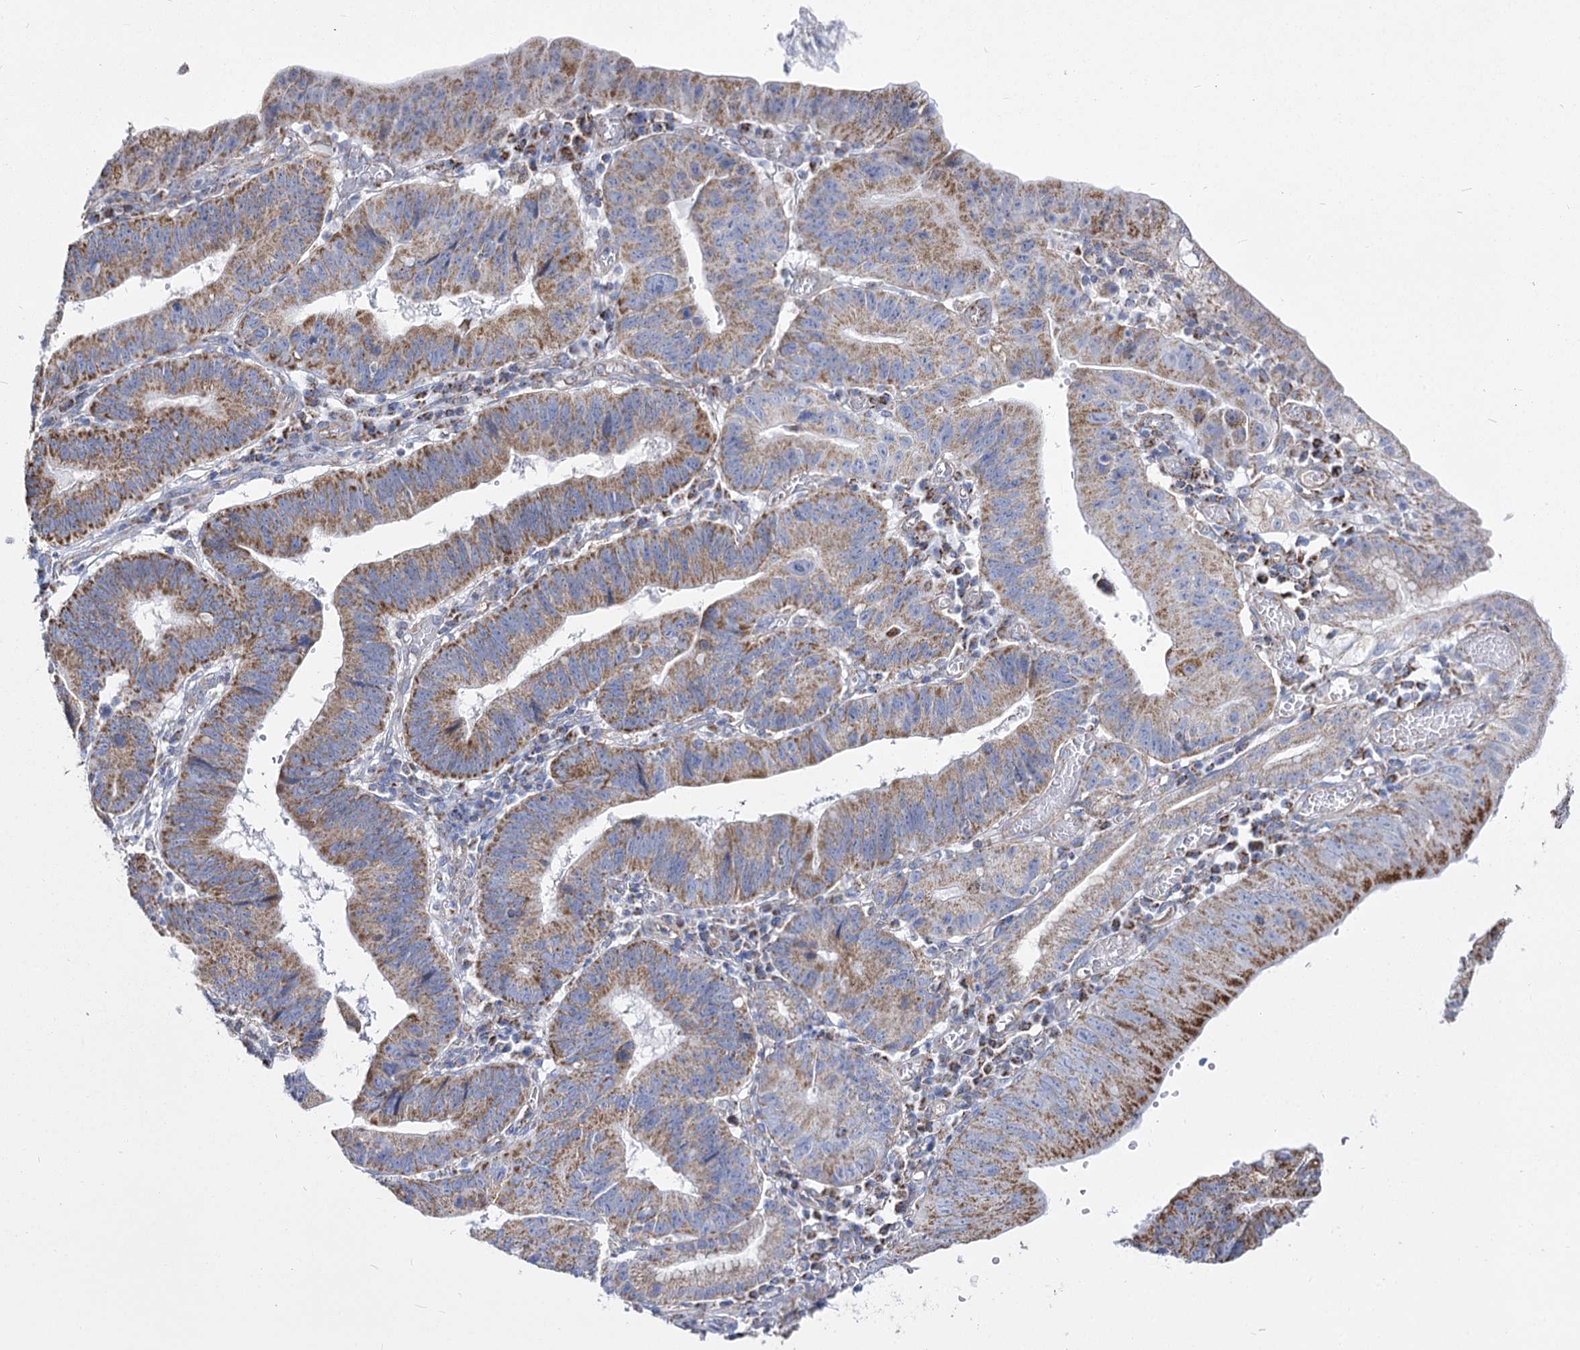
{"staining": {"intensity": "moderate", "quantity": ">75%", "location": "cytoplasmic/membranous"}, "tissue": "stomach cancer", "cell_type": "Tumor cells", "image_type": "cancer", "snomed": [{"axis": "morphology", "description": "Adenocarcinoma, NOS"}, {"axis": "topography", "description": "Stomach"}], "caption": "This image demonstrates adenocarcinoma (stomach) stained with immunohistochemistry (IHC) to label a protein in brown. The cytoplasmic/membranous of tumor cells show moderate positivity for the protein. Nuclei are counter-stained blue.", "gene": "PDHB", "patient": {"sex": "male", "age": 59}}